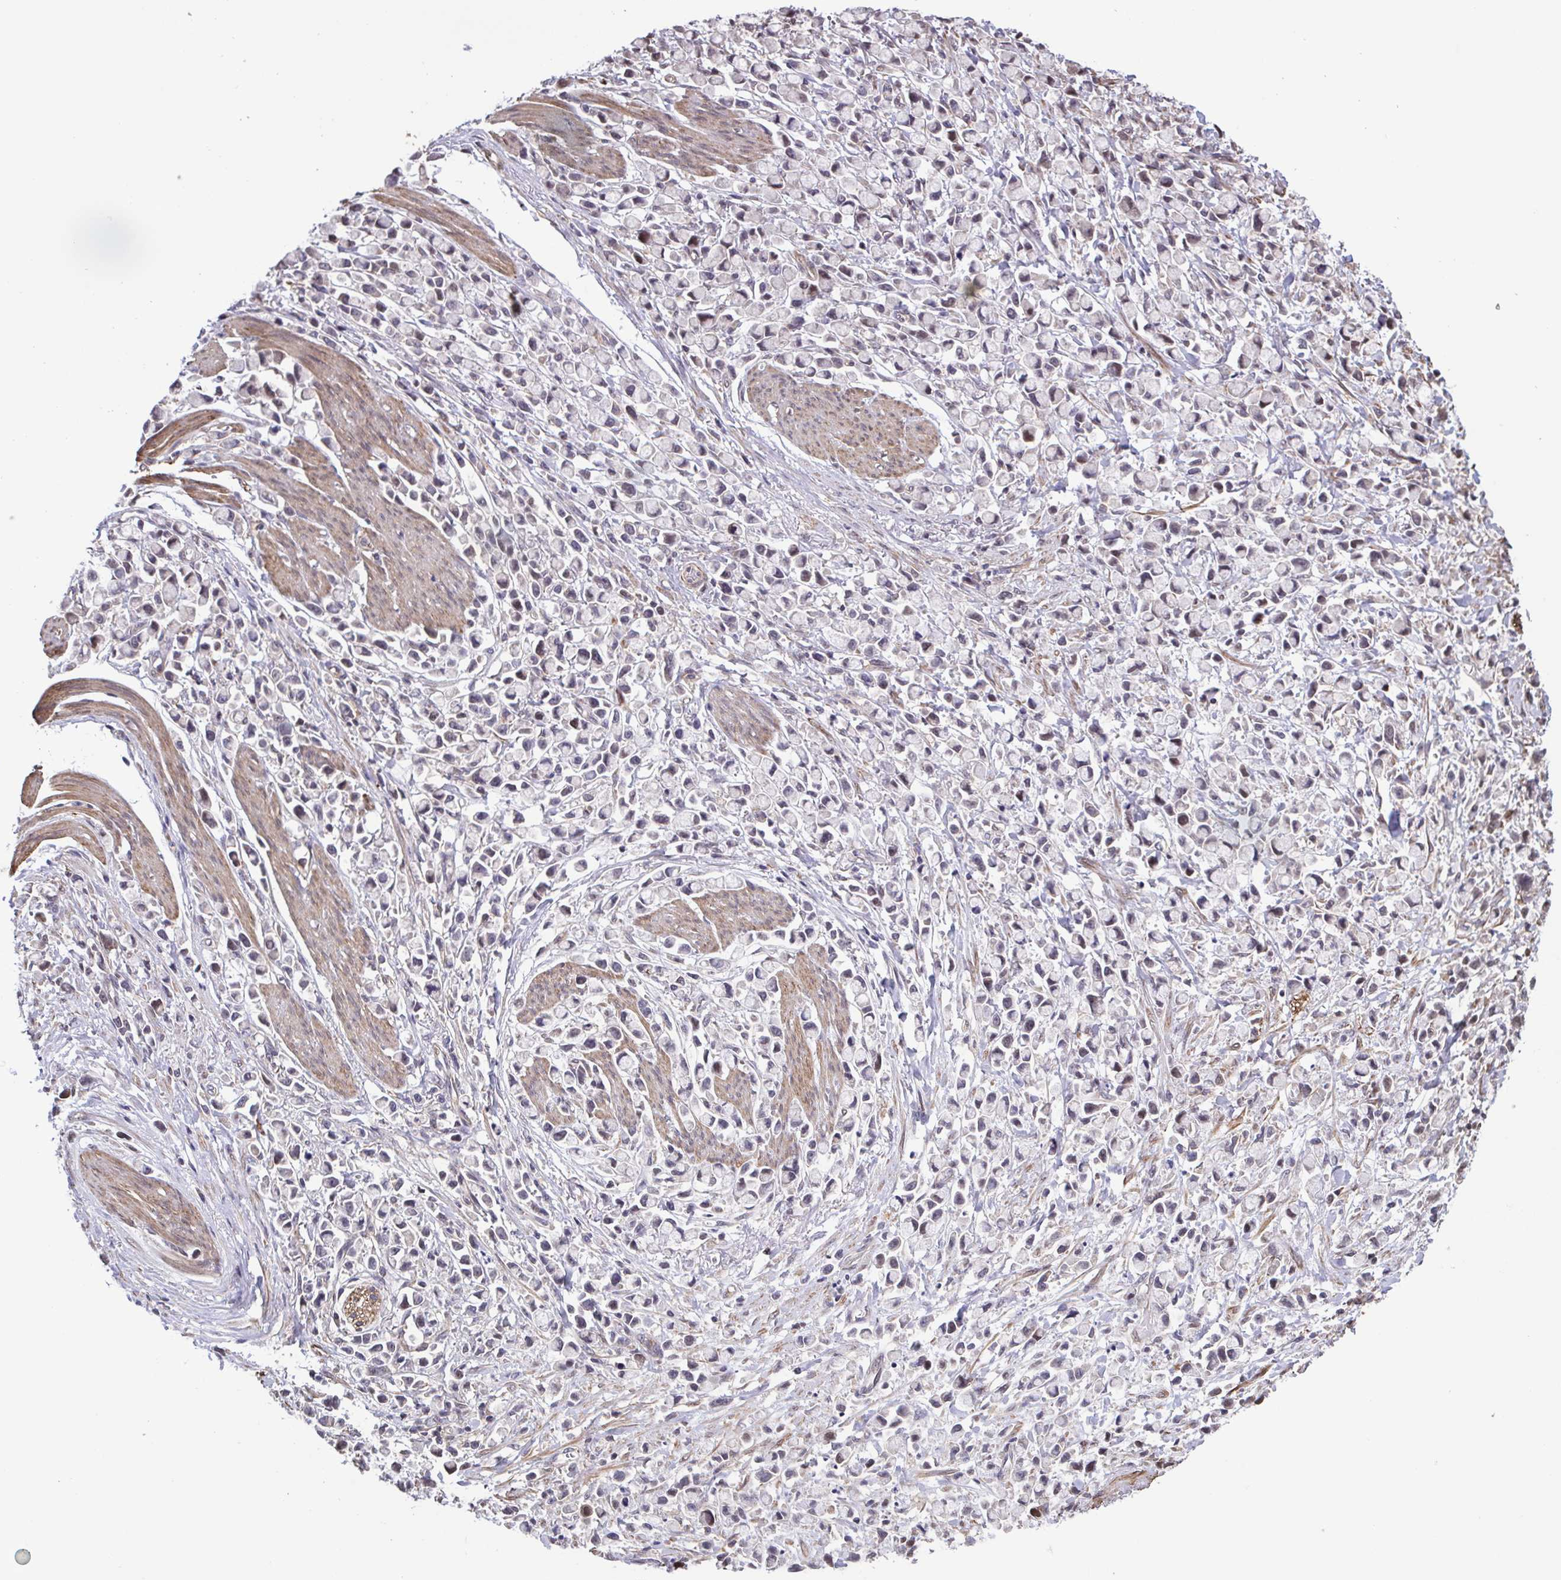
{"staining": {"intensity": "negative", "quantity": "none", "location": "none"}, "tissue": "stomach cancer", "cell_type": "Tumor cells", "image_type": "cancer", "snomed": [{"axis": "morphology", "description": "Adenocarcinoma, NOS"}, {"axis": "topography", "description": "Stomach"}], "caption": "Micrograph shows no protein positivity in tumor cells of stomach cancer (adenocarcinoma) tissue. Nuclei are stained in blue.", "gene": "ZNF200", "patient": {"sex": "female", "age": 81}}